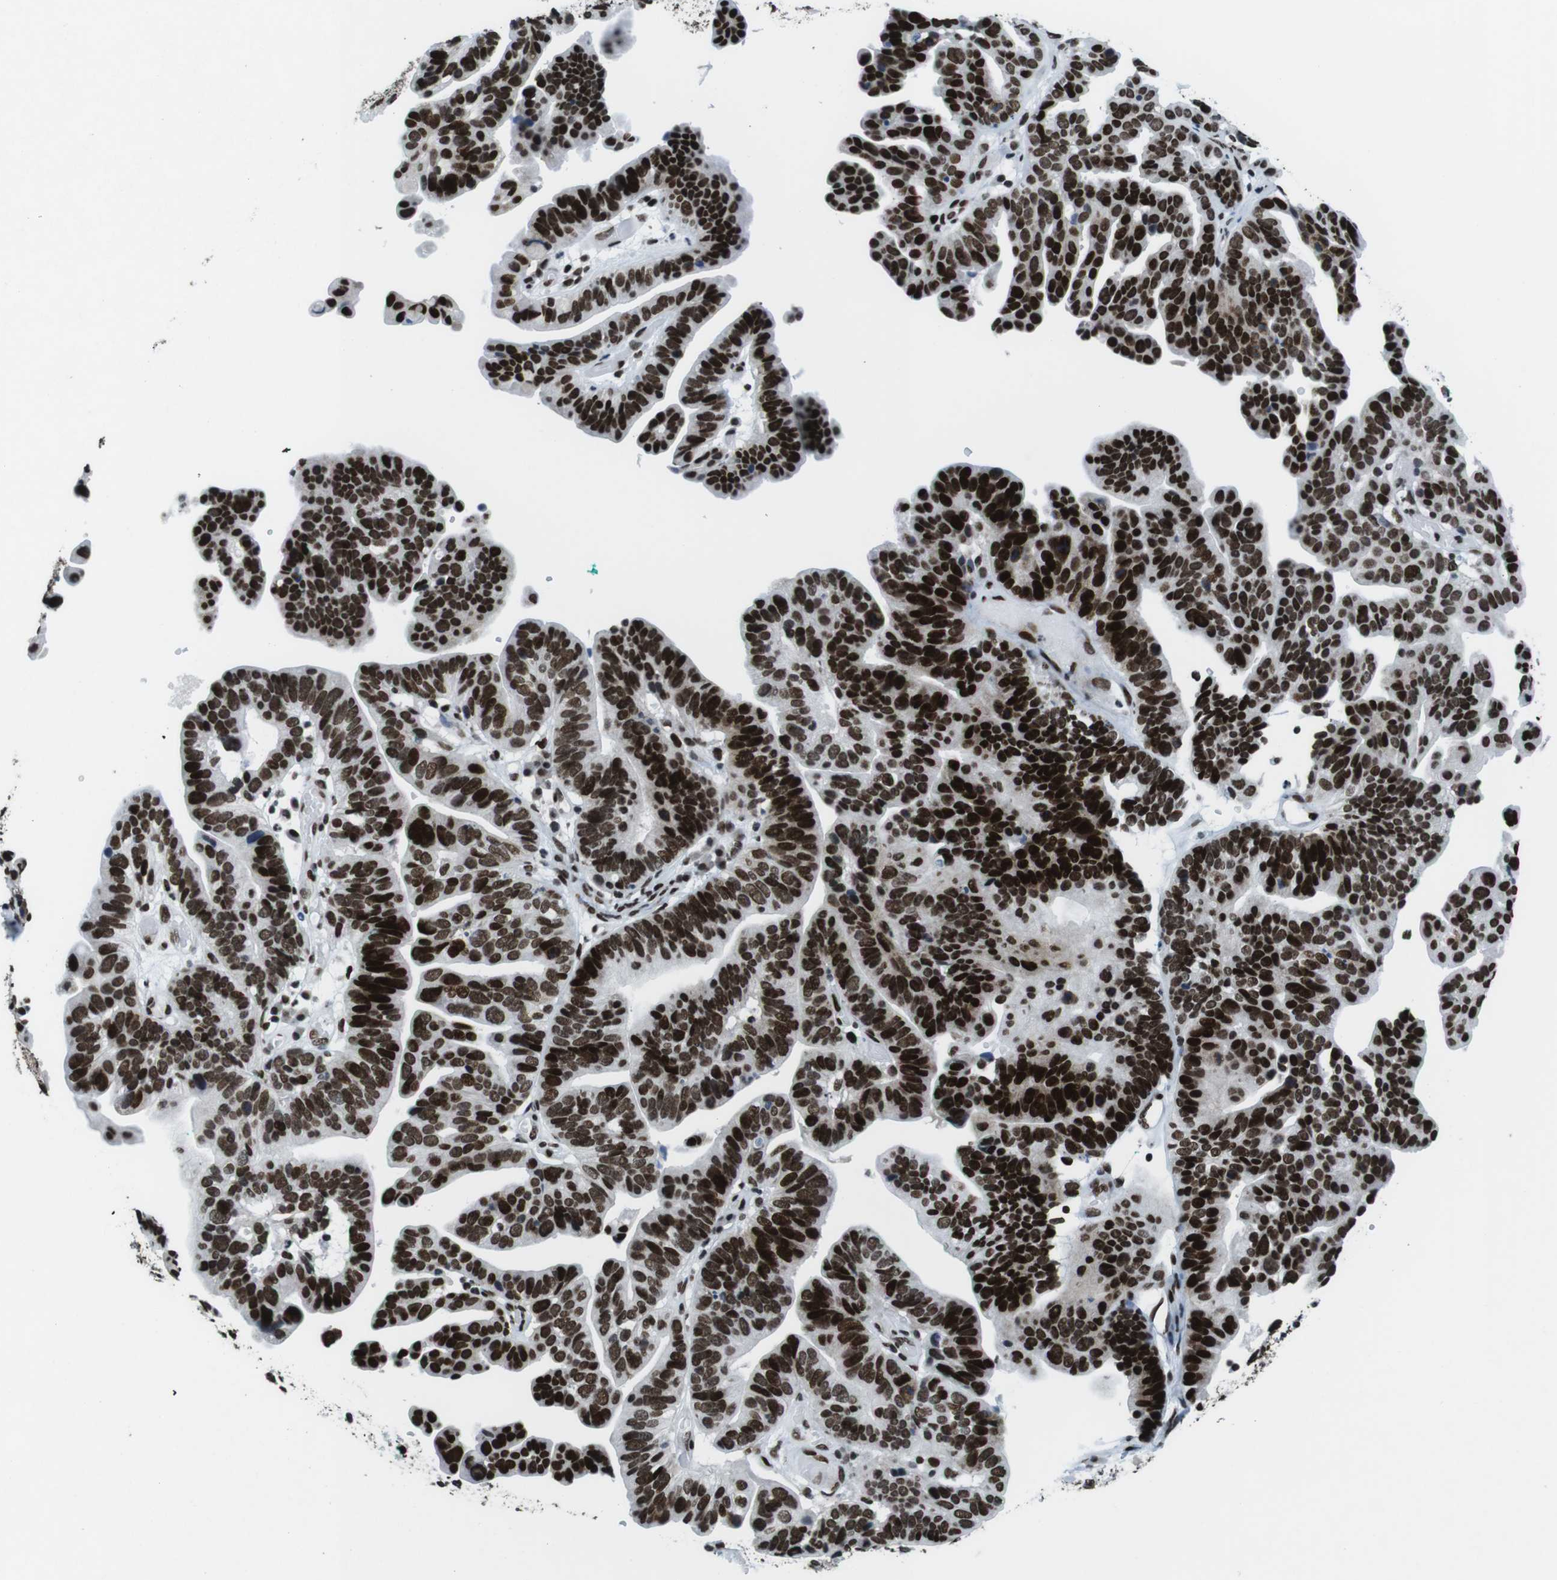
{"staining": {"intensity": "strong", "quantity": ">75%", "location": "nuclear"}, "tissue": "ovarian cancer", "cell_type": "Tumor cells", "image_type": "cancer", "snomed": [{"axis": "morphology", "description": "Cystadenocarcinoma, serous, NOS"}, {"axis": "topography", "description": "Ovary"}], "caption": "Immunohistochemical staining of human serous cystadenocarcinoma (ovarian) shows high levels of strong nuclear staining in approximately >75% of tumor cells.", "gene": "CITED2", "patient": {"sex": "female", "age": 56}}